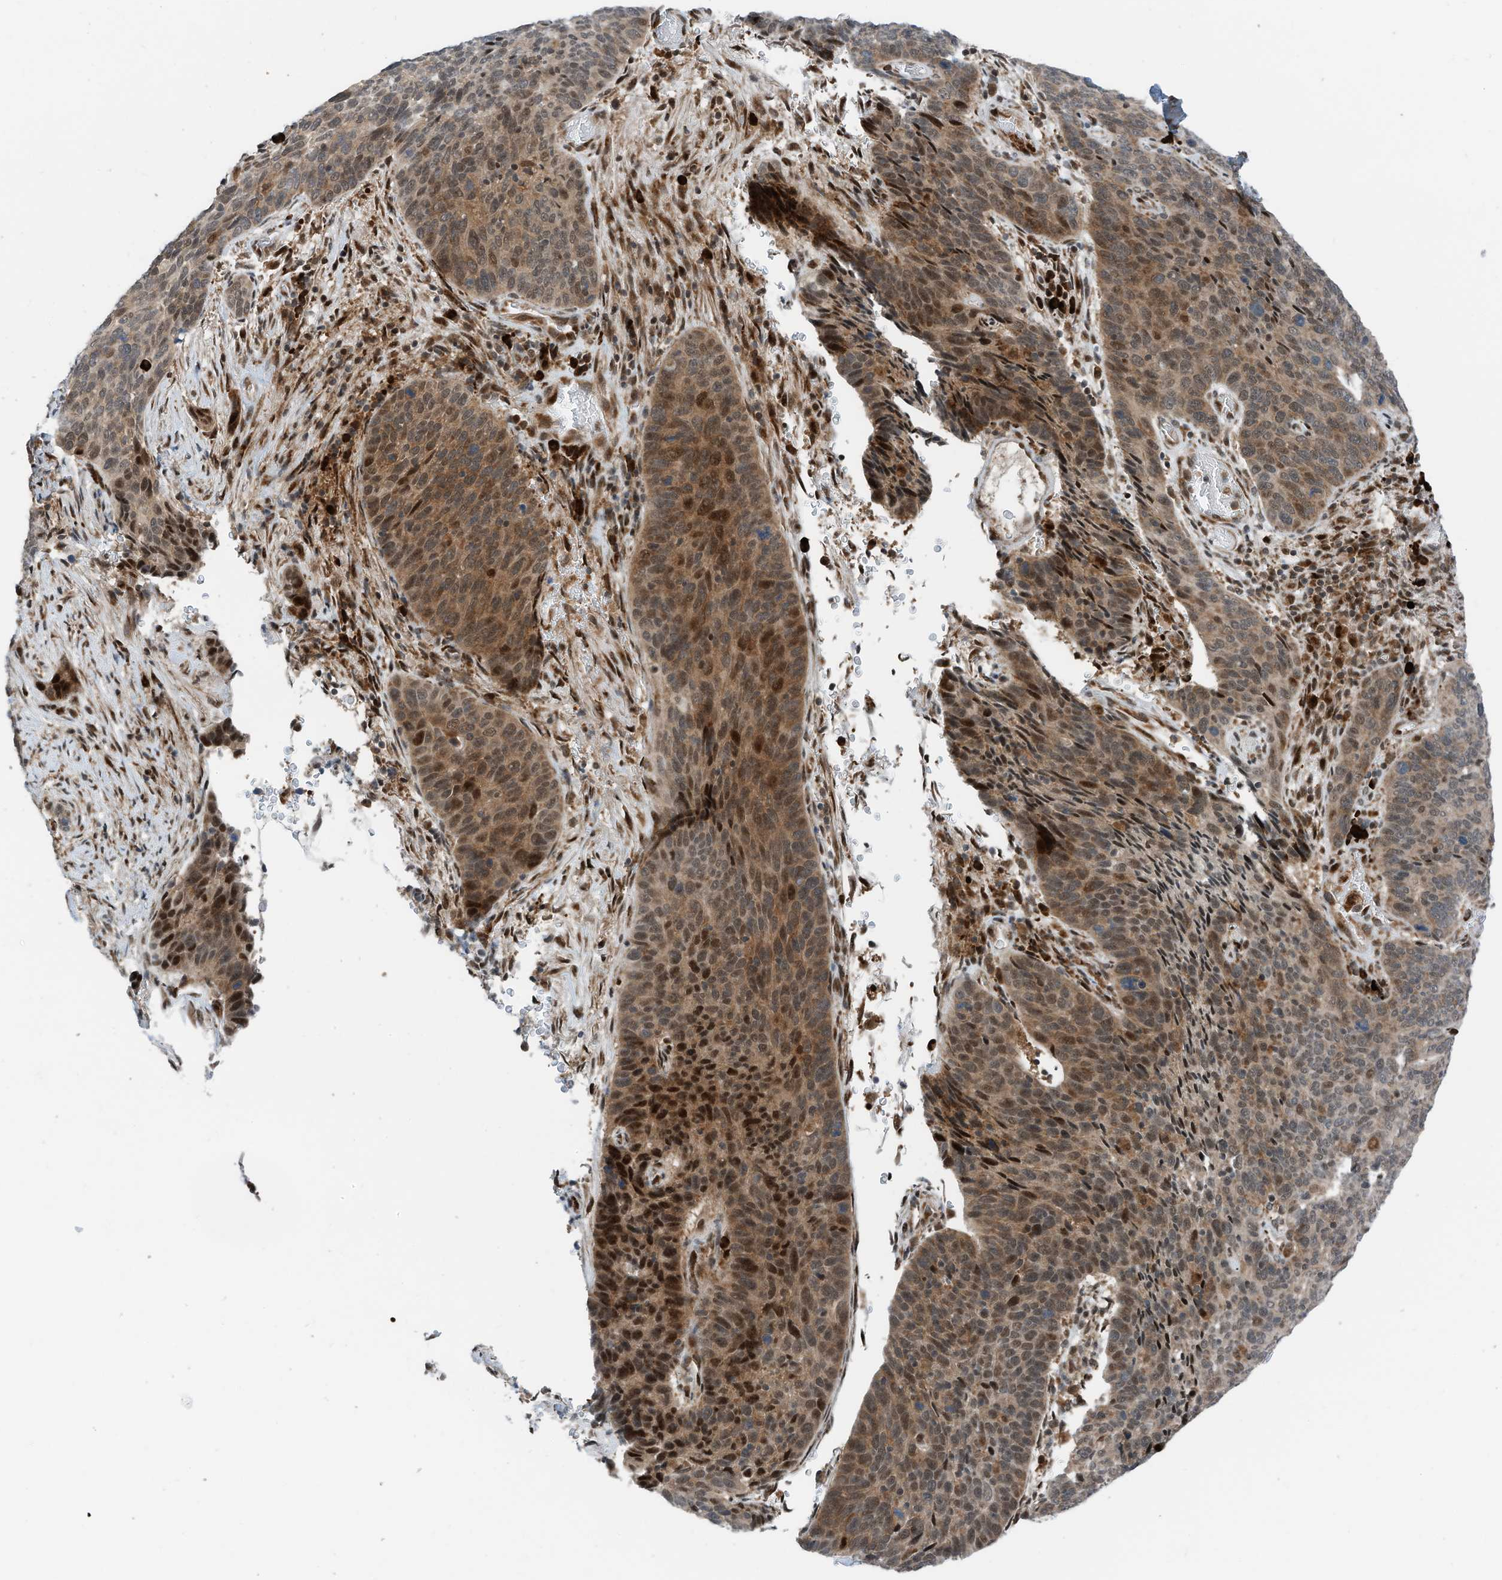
{"staining": {"intensity": "moderate", "quantity": ">75%", "location": "cytoplasmic/membranous,nuclear"}, "tissue": "cervical cancer", "cell_type": "Tumor cells", "image_type": "cancer", "snomed": [{"axis": "morphology", "description": "Squamous cell carcinoma, NOS"}, {"axis": "topography", "description": "Cervix"}], "caption": "Immunohistochemical staining of human cervical cancer shows medium levels of moderate cytoplasmic/membranous and nuclear staining in about >75% of tumor cells.", "gene": "RMND1", "patient": {"sex": "female", "age": 60}}